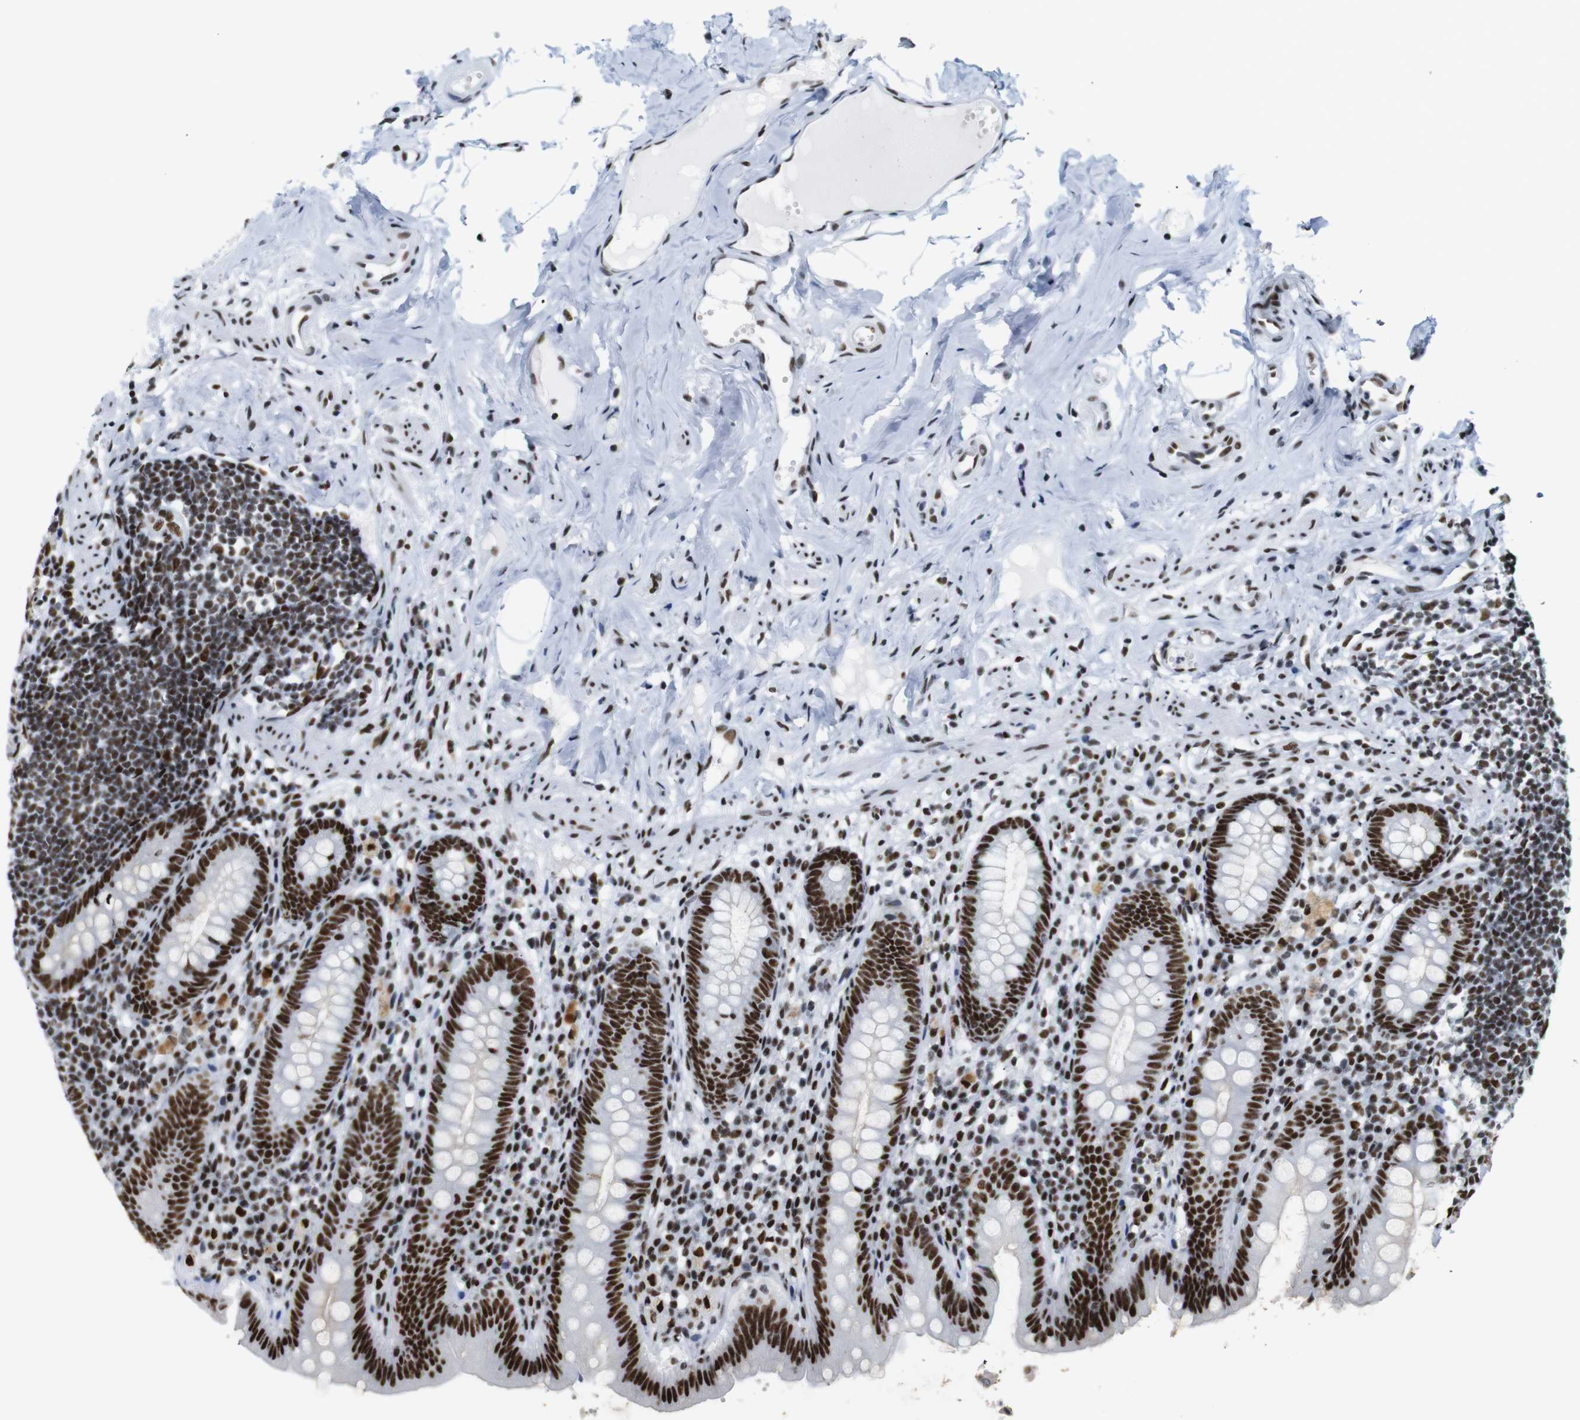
{"staining": {"intensity": "strong", "quantity": ">75%", "location": "nuclear"}, "tissue": "appendix", "cell_type": "Glandular cells", "image_type": "normal", "snomed": [{"axis": "morphology", "description": "Normal tissue, NOS"}, {"axis": "topography", "description": "Appendix"}], "caption": "Protein positivity by immunohistochemistry demonstrates strong nuclear positivity in approximately >75% of glandular cells in normal appendix. Using DAB (brown) and hematoxylin (blue) stains, captured at high magnification using brightfield microscopy.", "gene": "TRA2B", "patient": {"sex": "male", "age": 52}}